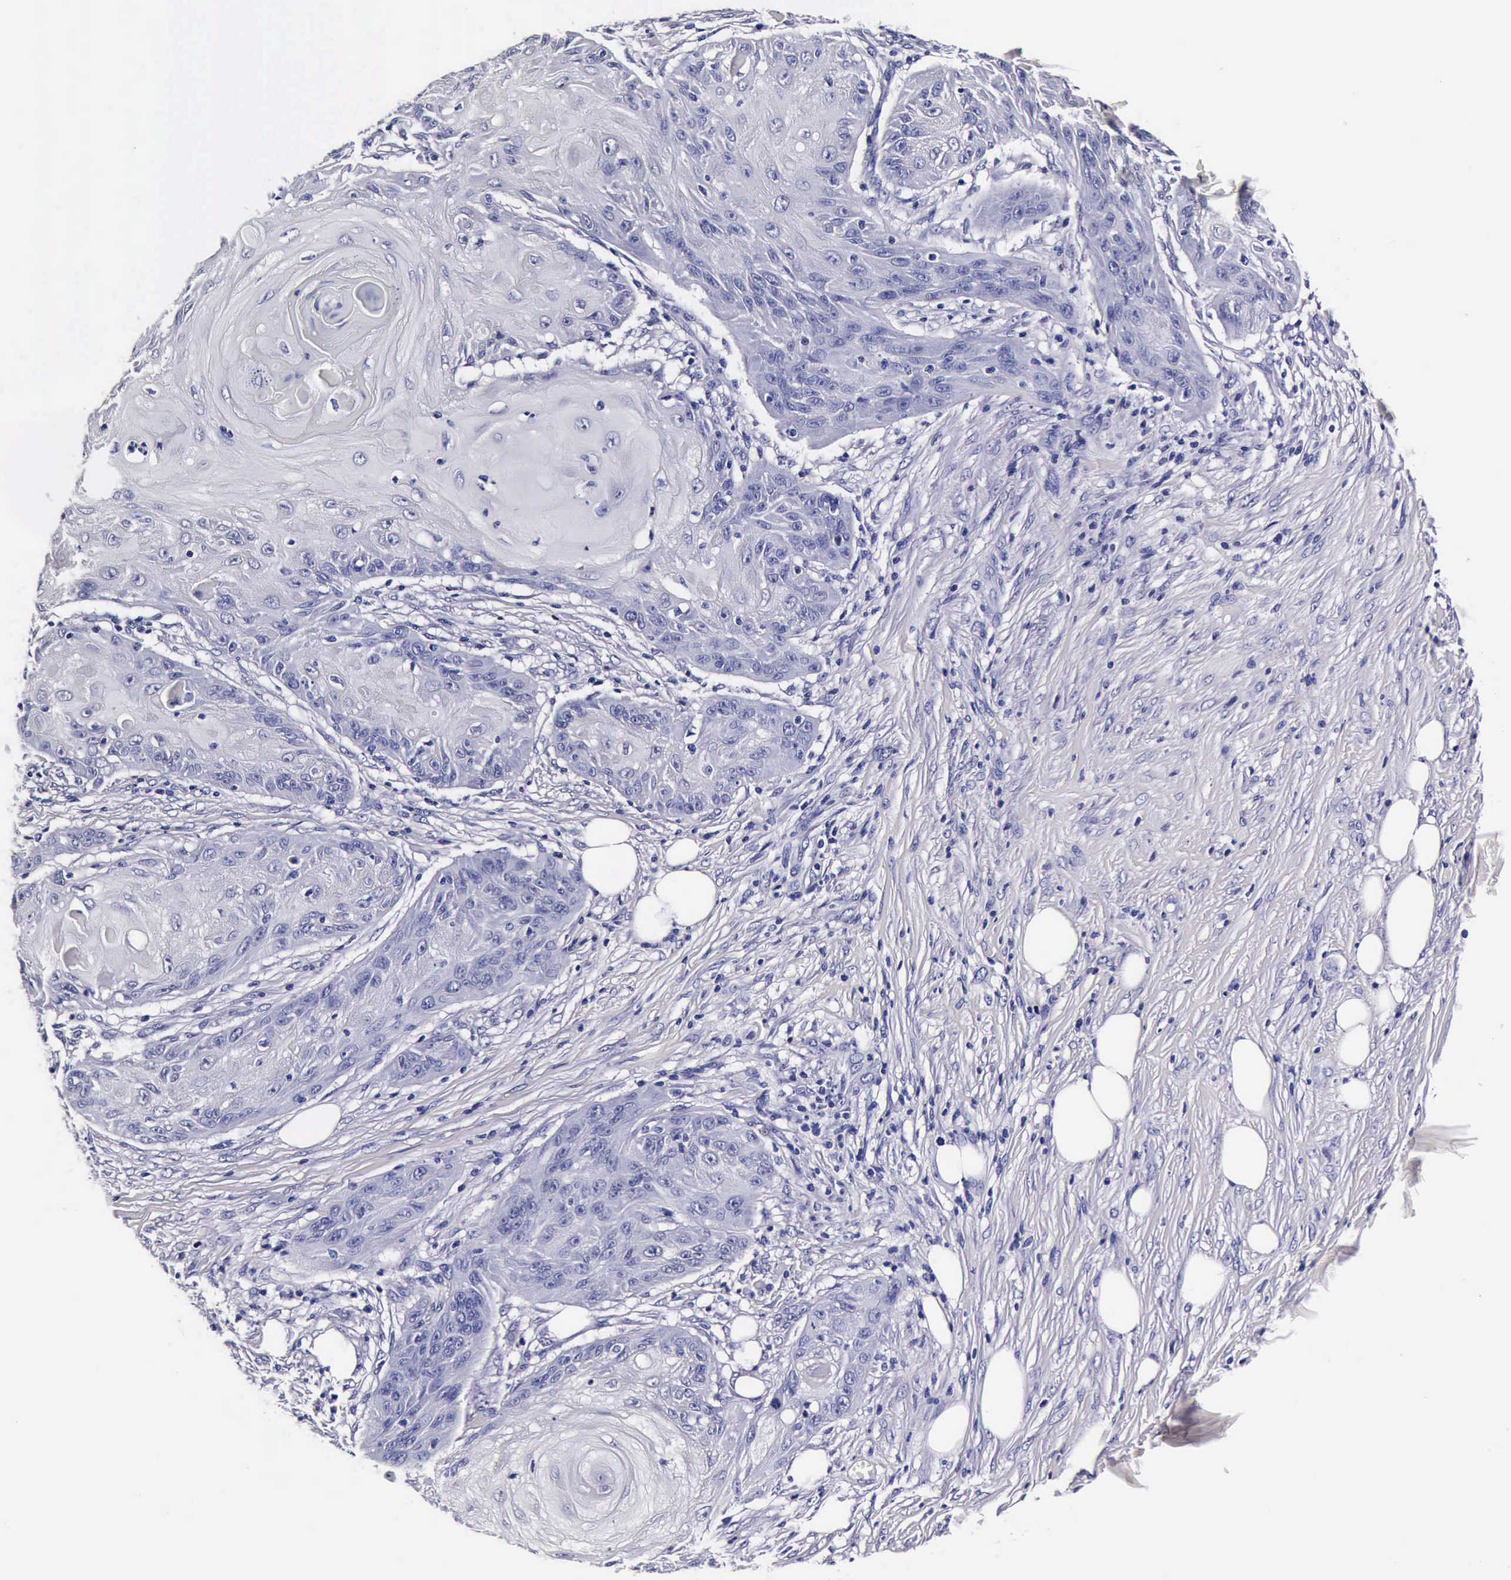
{"staining": {"intensity": "negative", "quantity": "none", "location": "none"}, "tissue": "skin cancer", "cell_type": "Tumor cells", "image_type": "cancer", "snomed": [{"axis": "morphology", "description": "Squamous cell carcinoma, NOS"}, {"axis": "topography", "description": "Skin"}], "caption": "An immunohistochemistry (IHC) micrograph of skin cancer (squamous cell carcinoma) is shown. There is no staining in tumor cells of skin cancer (squamous cell carcinoma). The staining is performed using DAB brown chromogen with nuclei counter-stained in using hematoxylin.", "gene": "IAPP", "patient": {"sex": "female", "age": 88}}